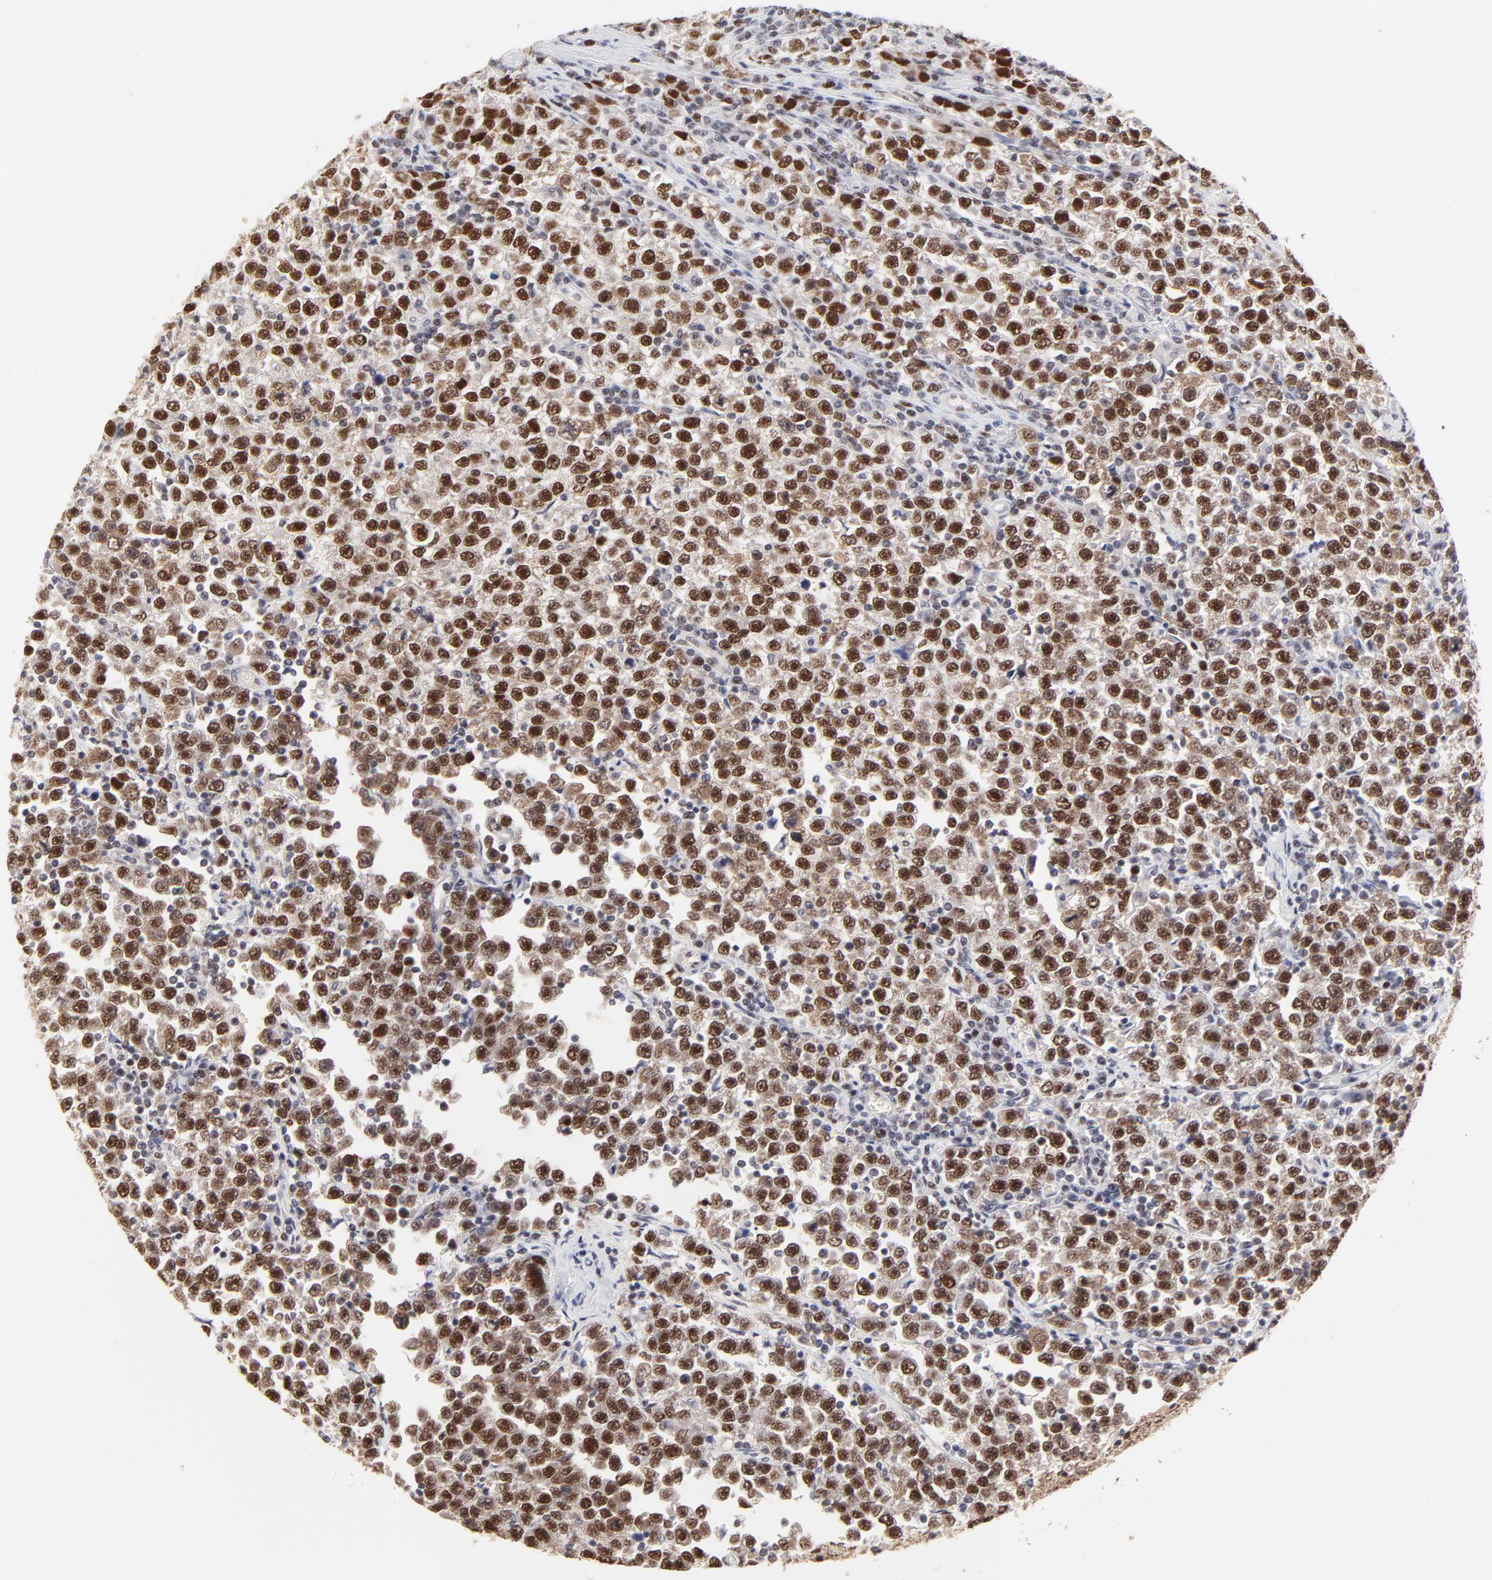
{"staining": {"intensity": "strong", "quantity": ">75%", "location": "nuclear"}, "tissue": "testis cancer", "cell_type": "Tumor cells", "image_type": "cancer", "snomed": [{"axis": "morphology", "description": "Seminoma, NOS"}, {"axis": "topography", "description": "Testis"}], "caption": "Immunohistochemical staining of testis seminoma reveals high levels of strong nuclear expression in about >75% of tumor cells.", "gene": "OGFOD1", "patient": {"sex": "male", "age": 43}}